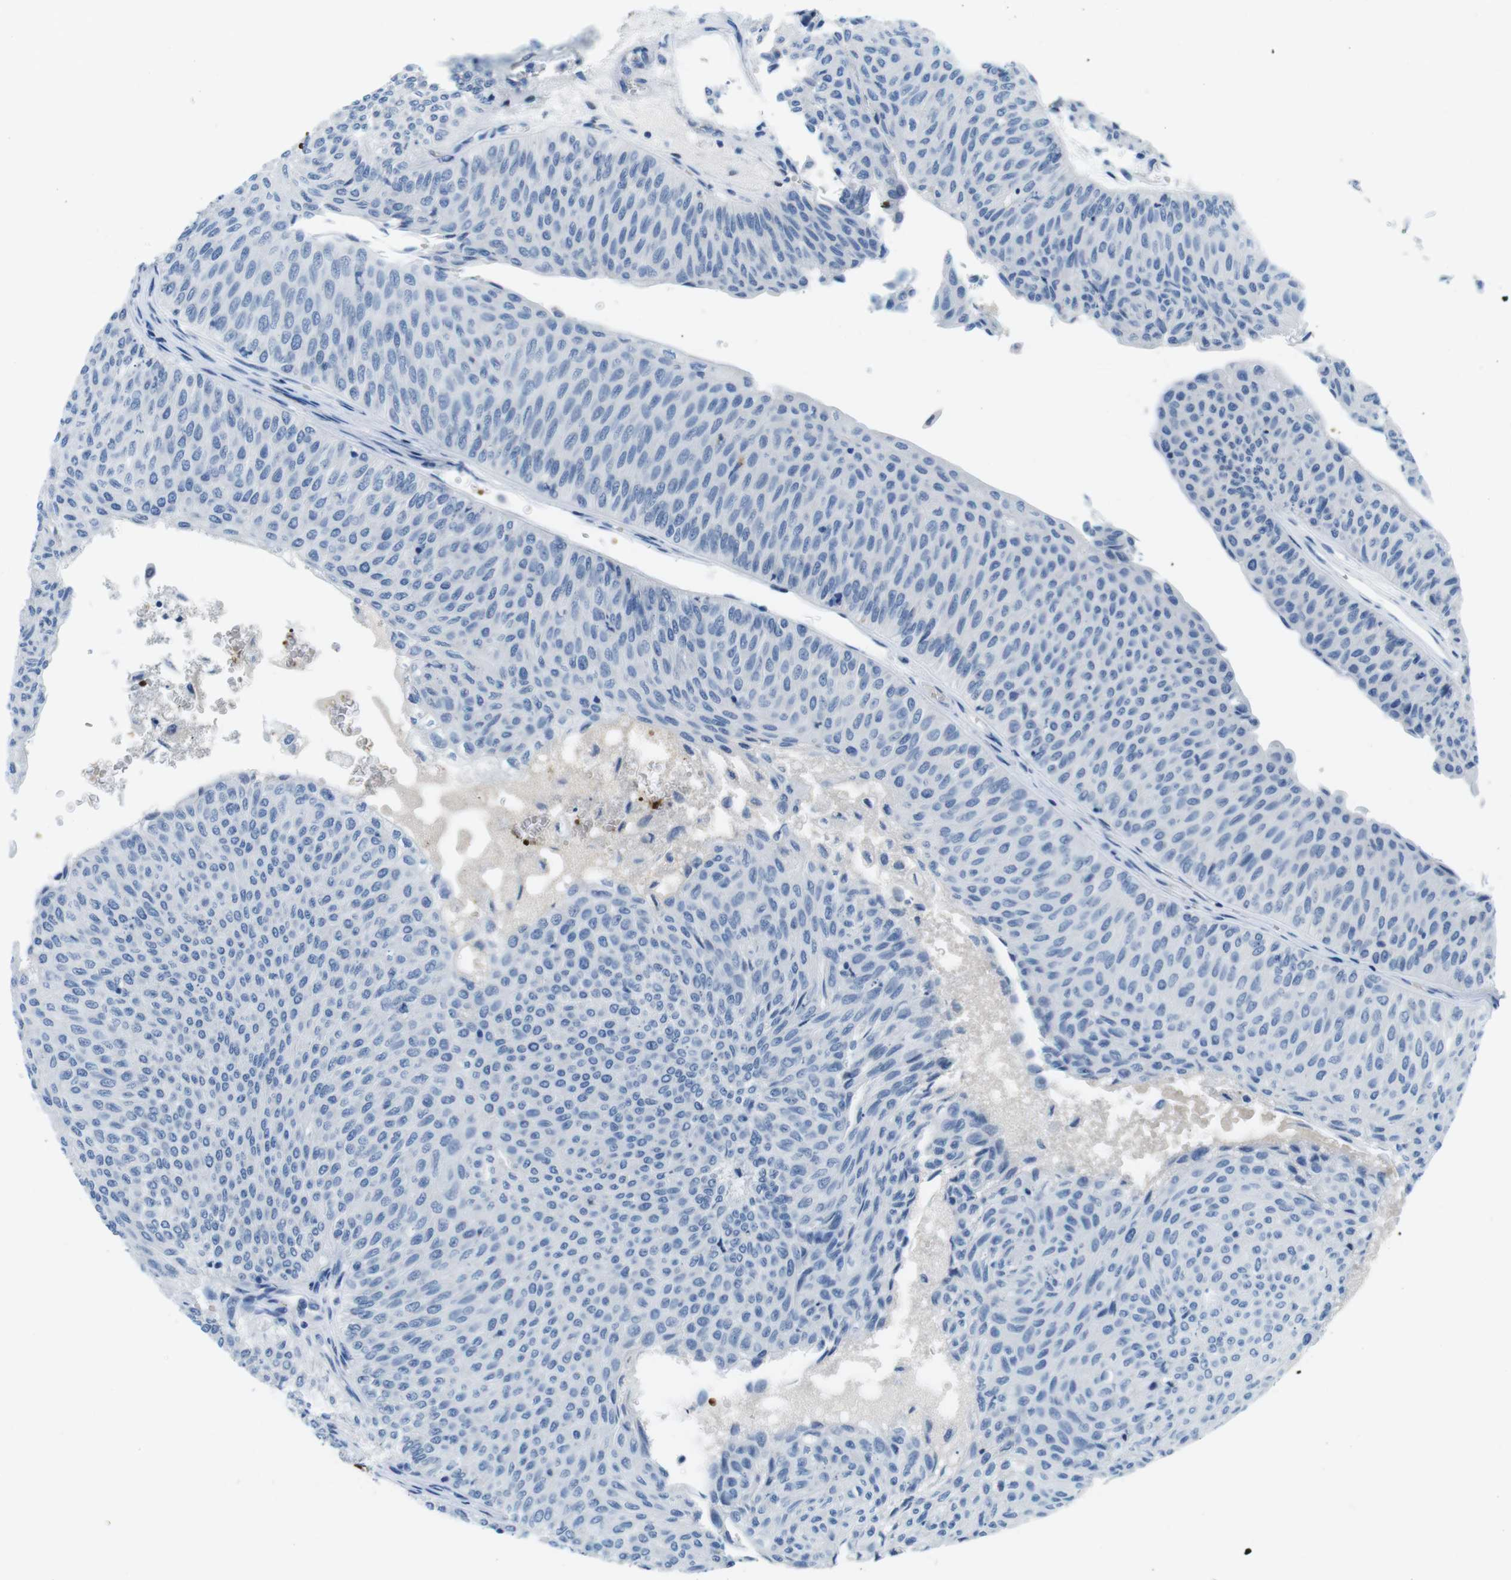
{"staining": {"intensity": "negative", "quantity": "none", "location": "none"}, "tissue": "urothelial cancer", "cell_type": "Tumor cells", "image_type": "cancer", "snomed": [{"axis": "morphology", "description": "Urothelial carcinoma, Low grade"}, {"axis": "topography", "description": "Urinary bladder"}], "caption": "Urothelial cancer stained for a protein using immunohistochemistry displays no staining tumor cells.", "gene": "TFAP2C", "patient": {"sex": "male", "age": 78}}